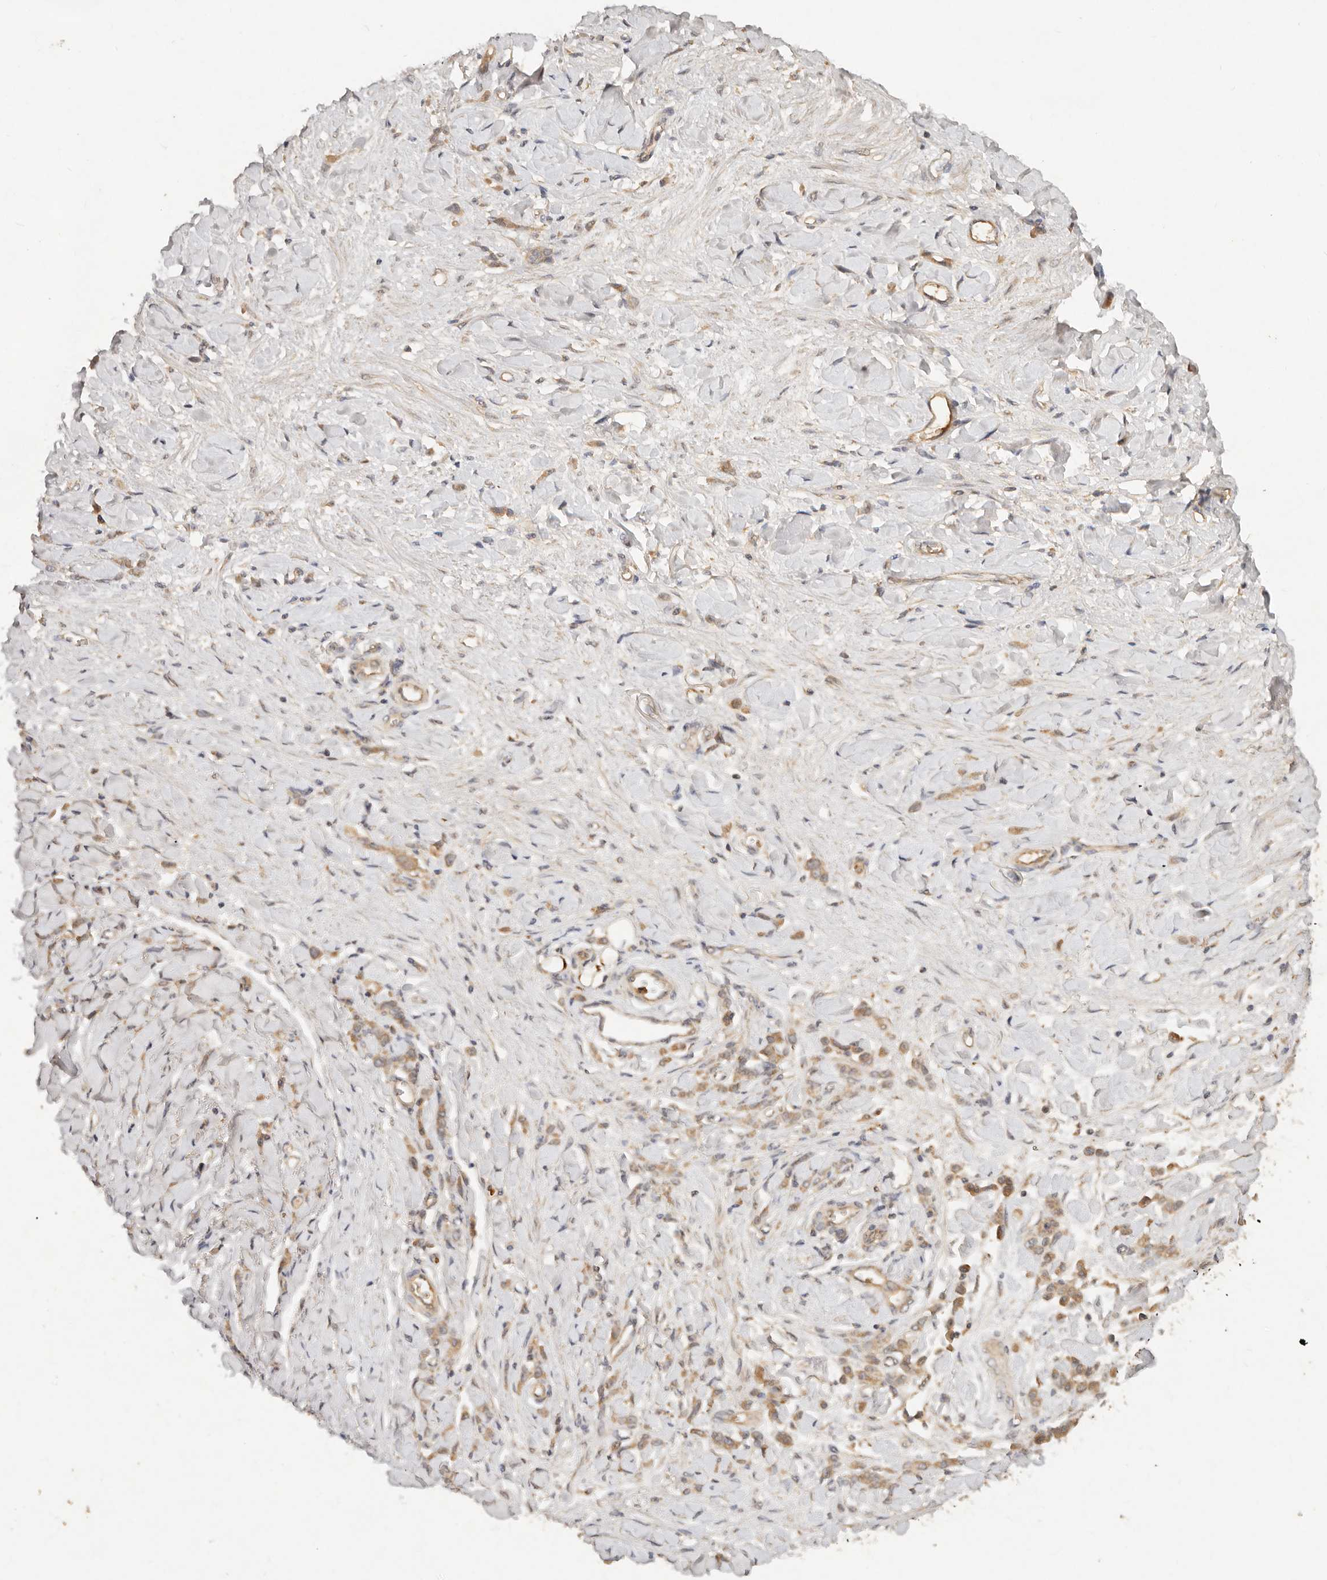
{"staining": {"intensity": "moderate", "quantity": ">75%", "location": "cytoplasmic/membranous"}, "tissue": "stomach cancer", "cell_type": "Tumor cells", "image_type": "cancer", "snomed": [{"axis": "morphology", "description": "Normal tissue, NOS"}, {"axis": "morphology", "description": "Adenocarcinoma, NOS"}, {"axis": "topography", "description": "Stomach"}], "caption": "About >75% of tumor cells in stomach cancer exhibit moderate cytoplasmic/membranous protein staining as visualized by brown immunohistochemical staining.", "gene": "FREM2", "patient": {"sex": "male", "age": 82}}